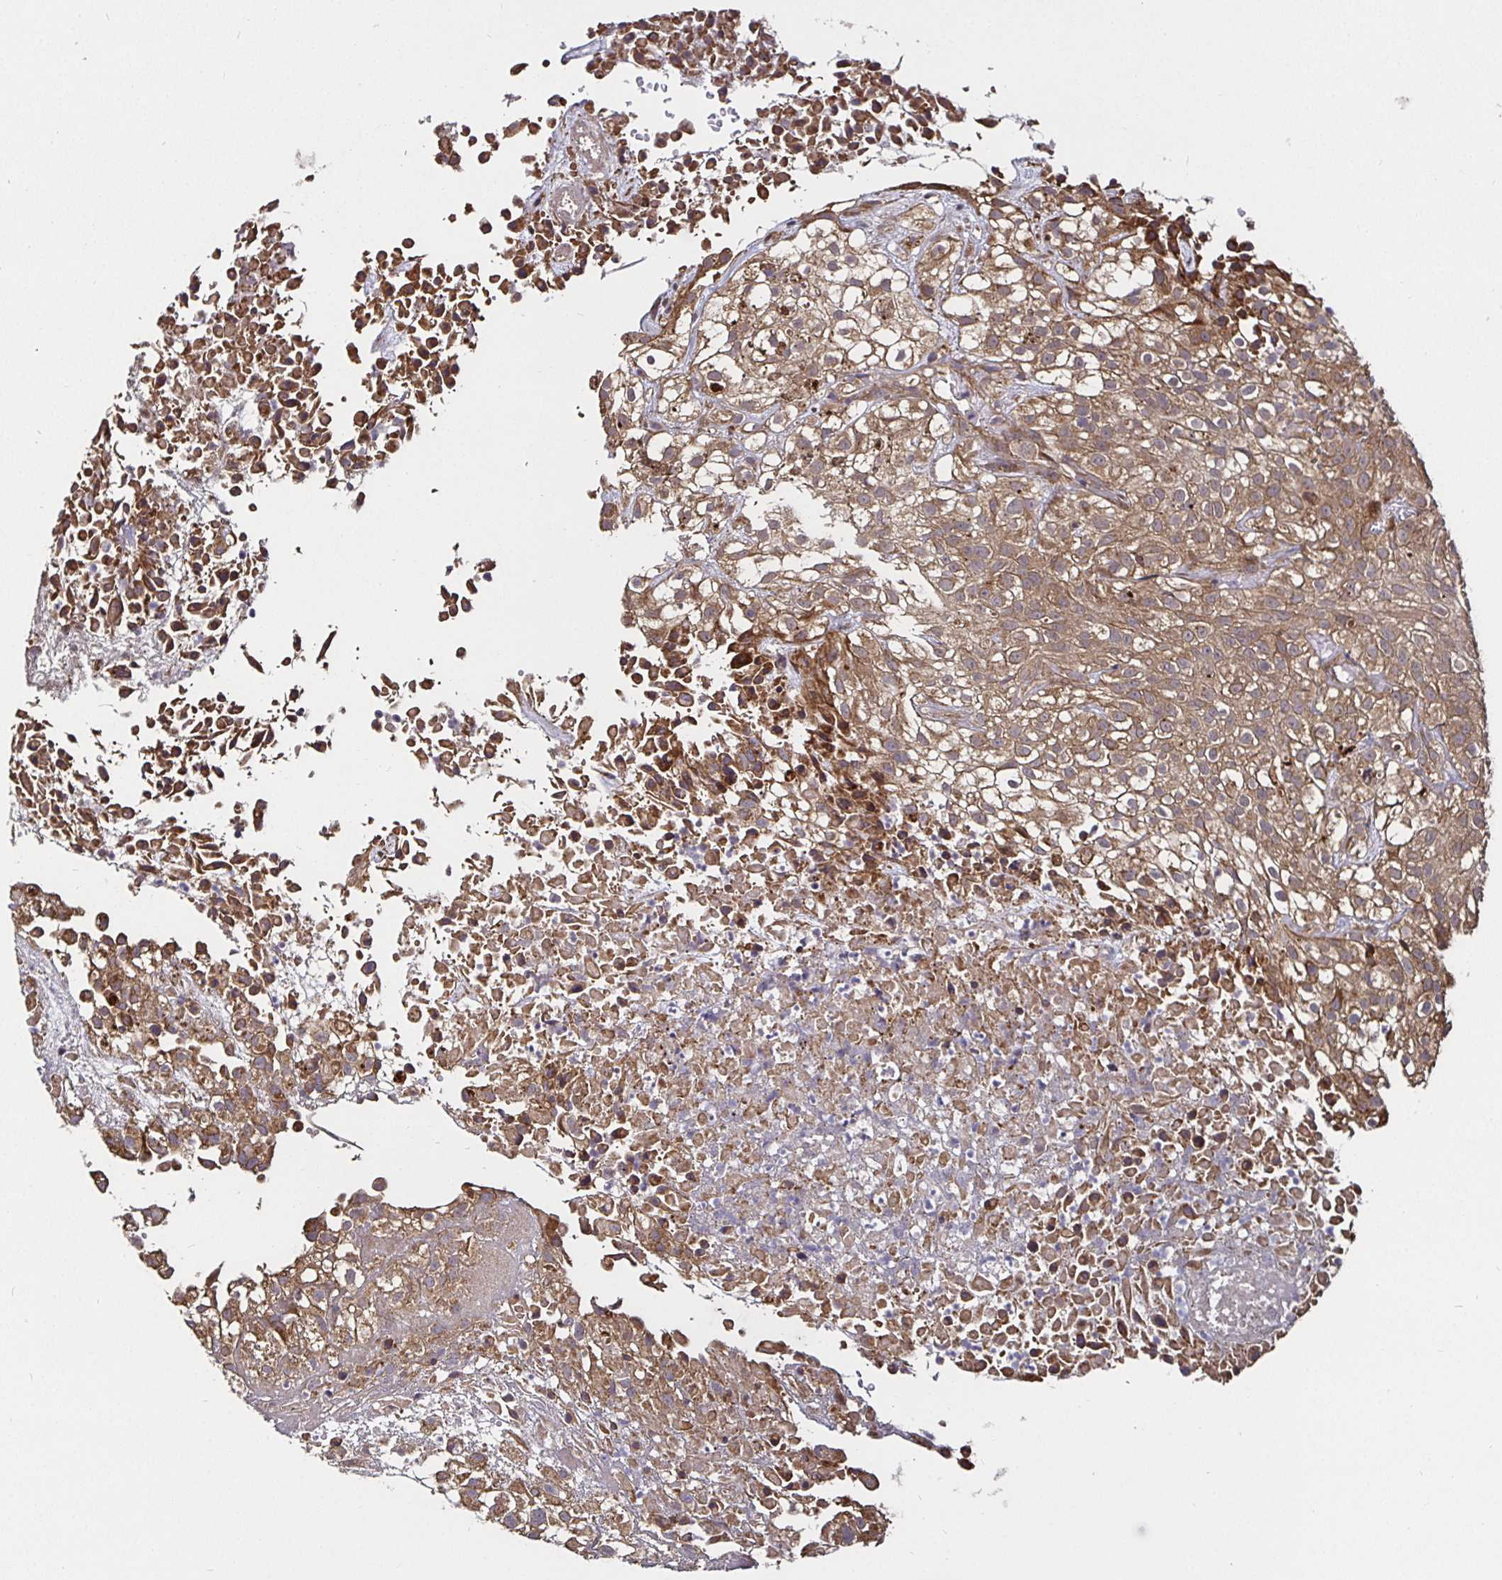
{"staining": {"intensity": "moderate", "quantity": ">75%", "location": "cytoplasmic/membranous"}, "tissue": "urothelial cancer", "cell_type": "Tumor cells", "image_type": "cancer", "snomed": [{"axis": "morphology", "description": "Urothelial carcinoma, High grade"}, {"axis": "topography", "description": "Urinary bladder"}], "caption": "Immunohistochemical staining of urothelial carcinoma (high-grade) exhibits moderate cytoplasmic/membranous protein staining in about >75% of tumor cells.", "gene": "MLST8", "patient": {"sex": "male", "age": 56}}